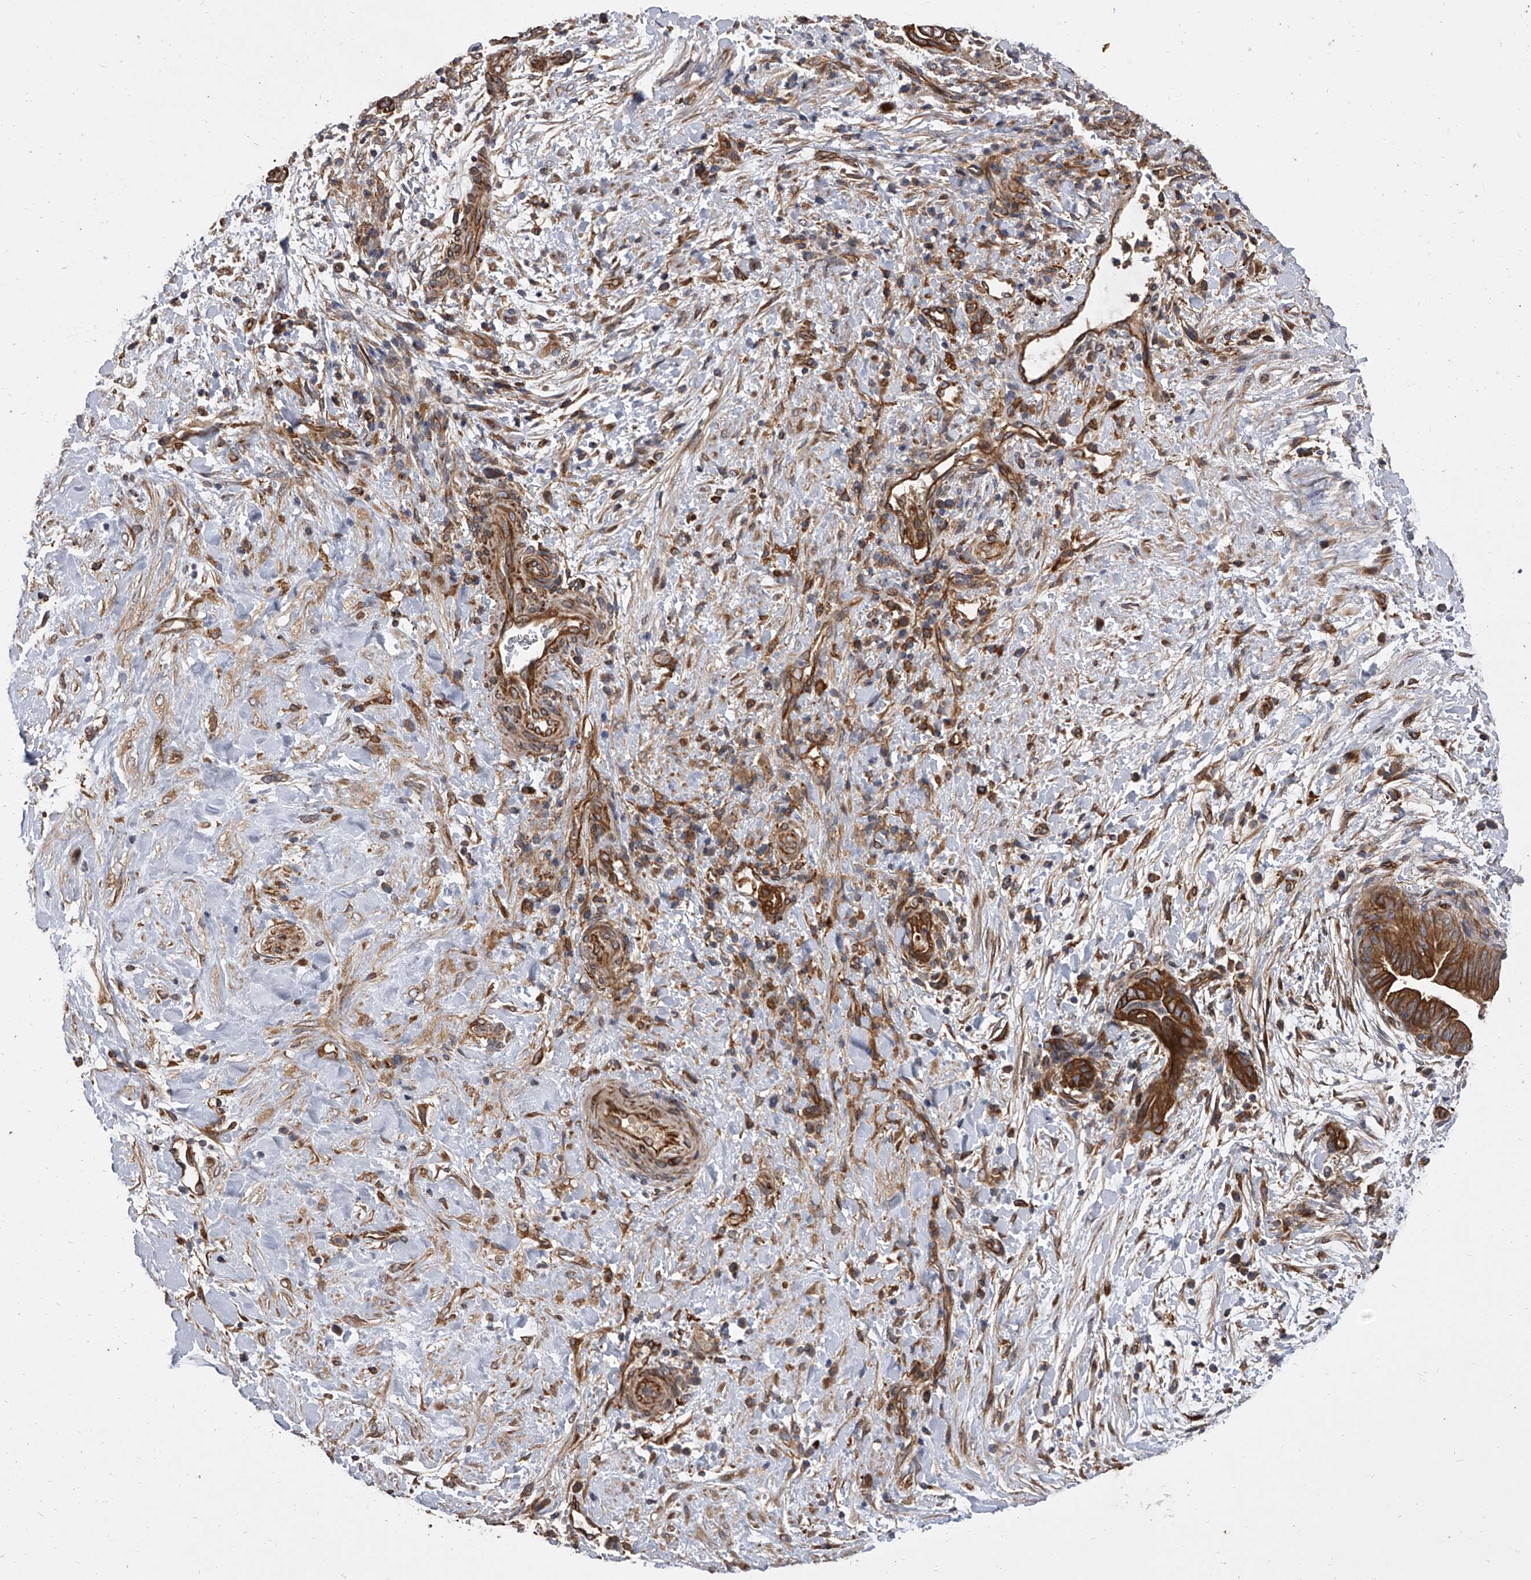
{"staining": {"intensity": "strong", "quantity": ">75%", "location": "cytoplasmic/membranous"}, "tissue": "pancreatic cancer", "cell_type": "Tumor cells", "image_type": "cancer", "snomed": [{"axis": "morphology", "description": "Adenocarcinoma, NOS"}, {"axis": "topography", "description": "Pancreas"}], "caption": "DAB (3,3'-diaminobenzidine) immunohistochemical staining of adenocarcinoma (pancreatic) shows strong cytoplasmic/membranous protein positivity in approximately >75% of tumor cells.", "gene": "EXOC4", "patient": {"sex": "male", "age": 75}}